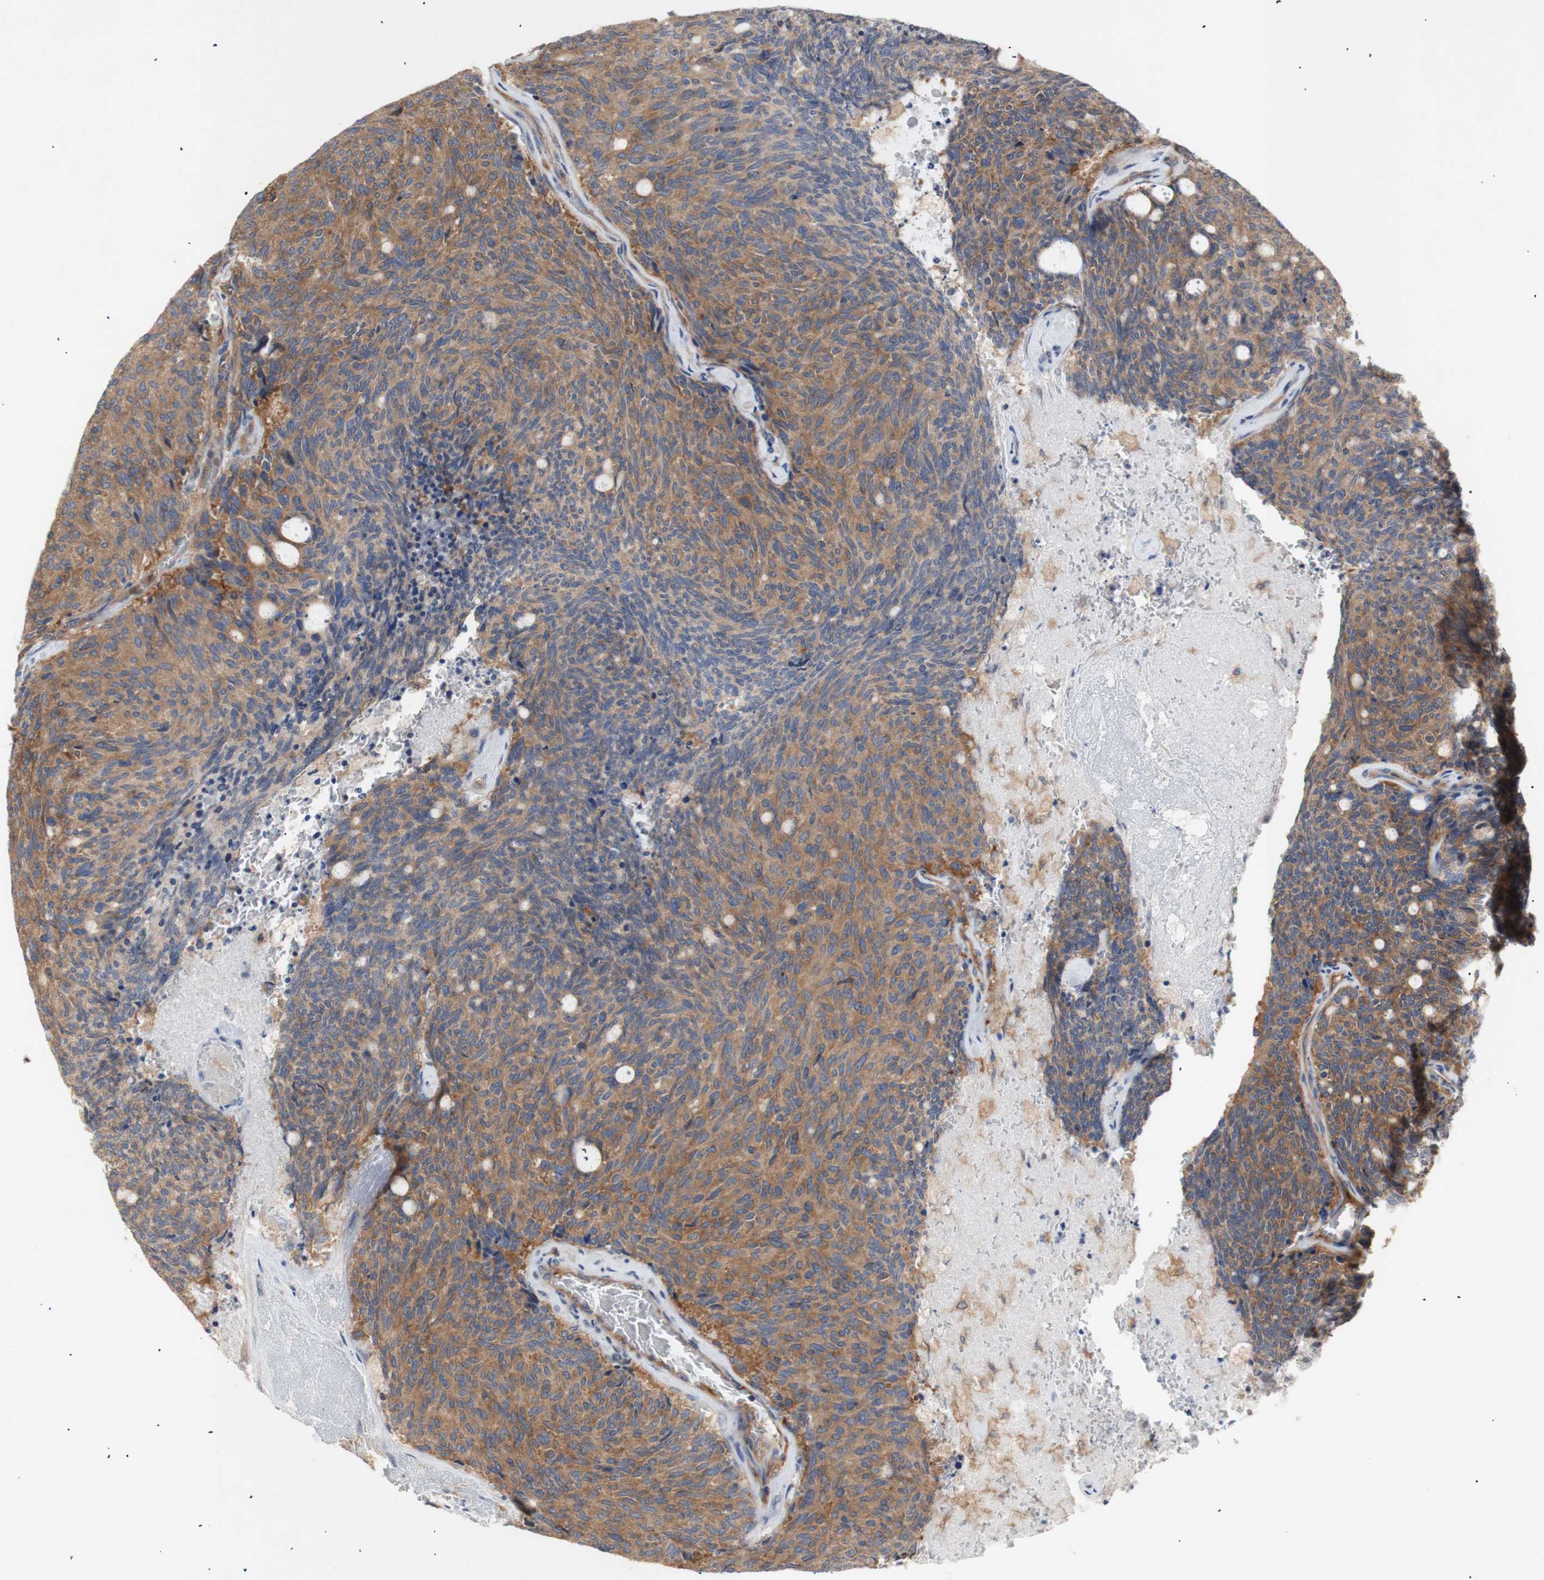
{"staining": {"intensity": "moderate", "quantity": ">75%", "location": "cytoplasmic/membranous"}, "tissue": "carcinoid", "cell_type": "Tumor cells", "image_type": "cancer", "snomed": [{"axis": "morphology", "description": "Carcinoid, malignant, NOS"}, {"axis": "topography", "description": "Pancreas"}], "caption": "Human carcinoid stained with a brown dye exhibits moderate cytoplasmic/membranous positive staining in approximately >75% of tumor cells.", "gene": "IKBKG", "patient": {"sex": "female", "age": 54}}